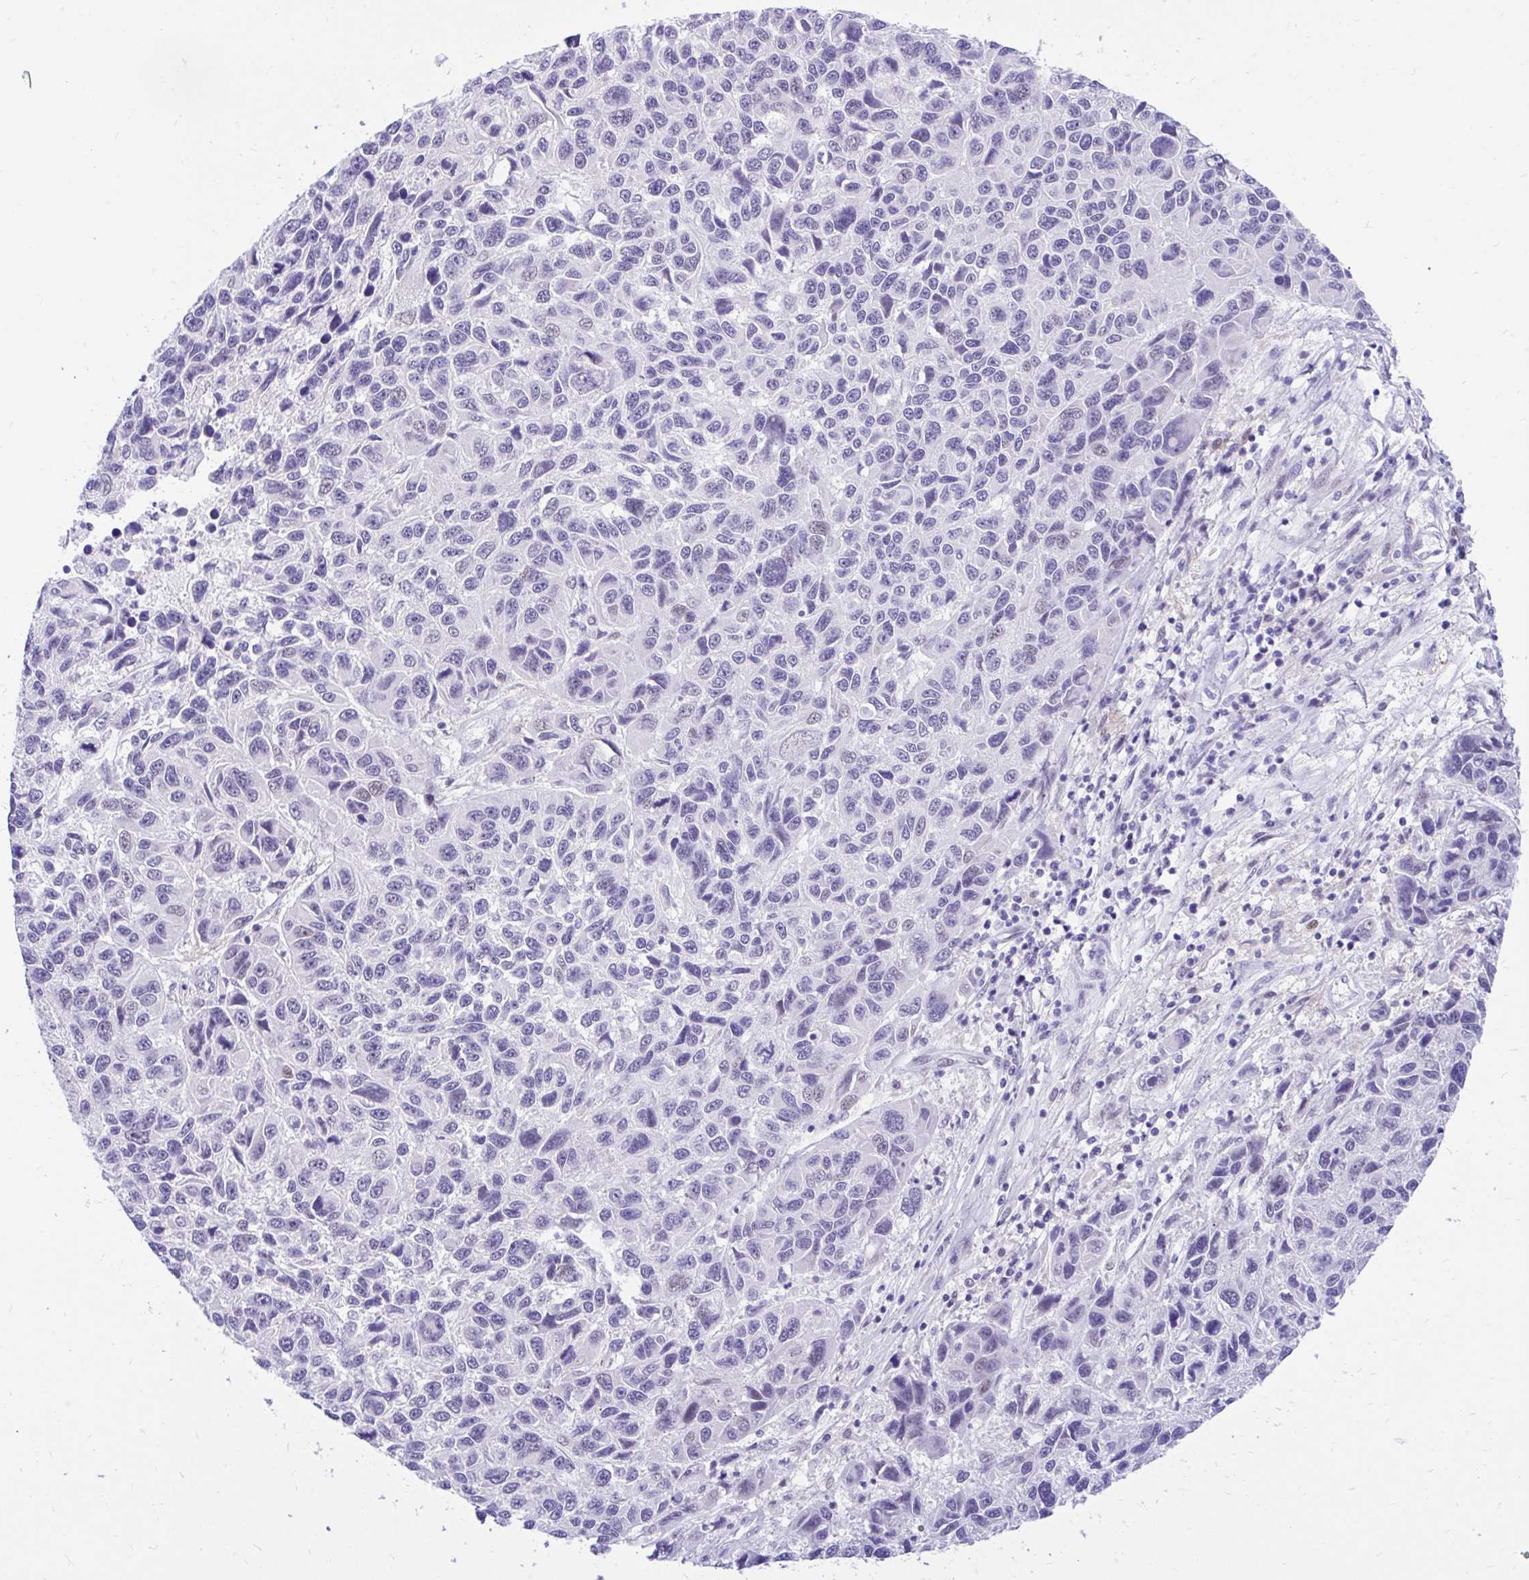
{"staining": {"intensity": "negative", "quantity": "none", "location": "none"}, "tissue": "melanoma", "cell_type": "Tumor cells", "image_type": "cancer", "snomed": [{"axis": "morphology", "description": "Malignant melanoma, NOS"}, {"axis": "topography", "description": "Skin"}], "caption": "Protein analysis of melanoma reveals no significant positivity in tumor cells.", "gene": "GLB1L2", "patient": {"sex": "male", "age": 53}}